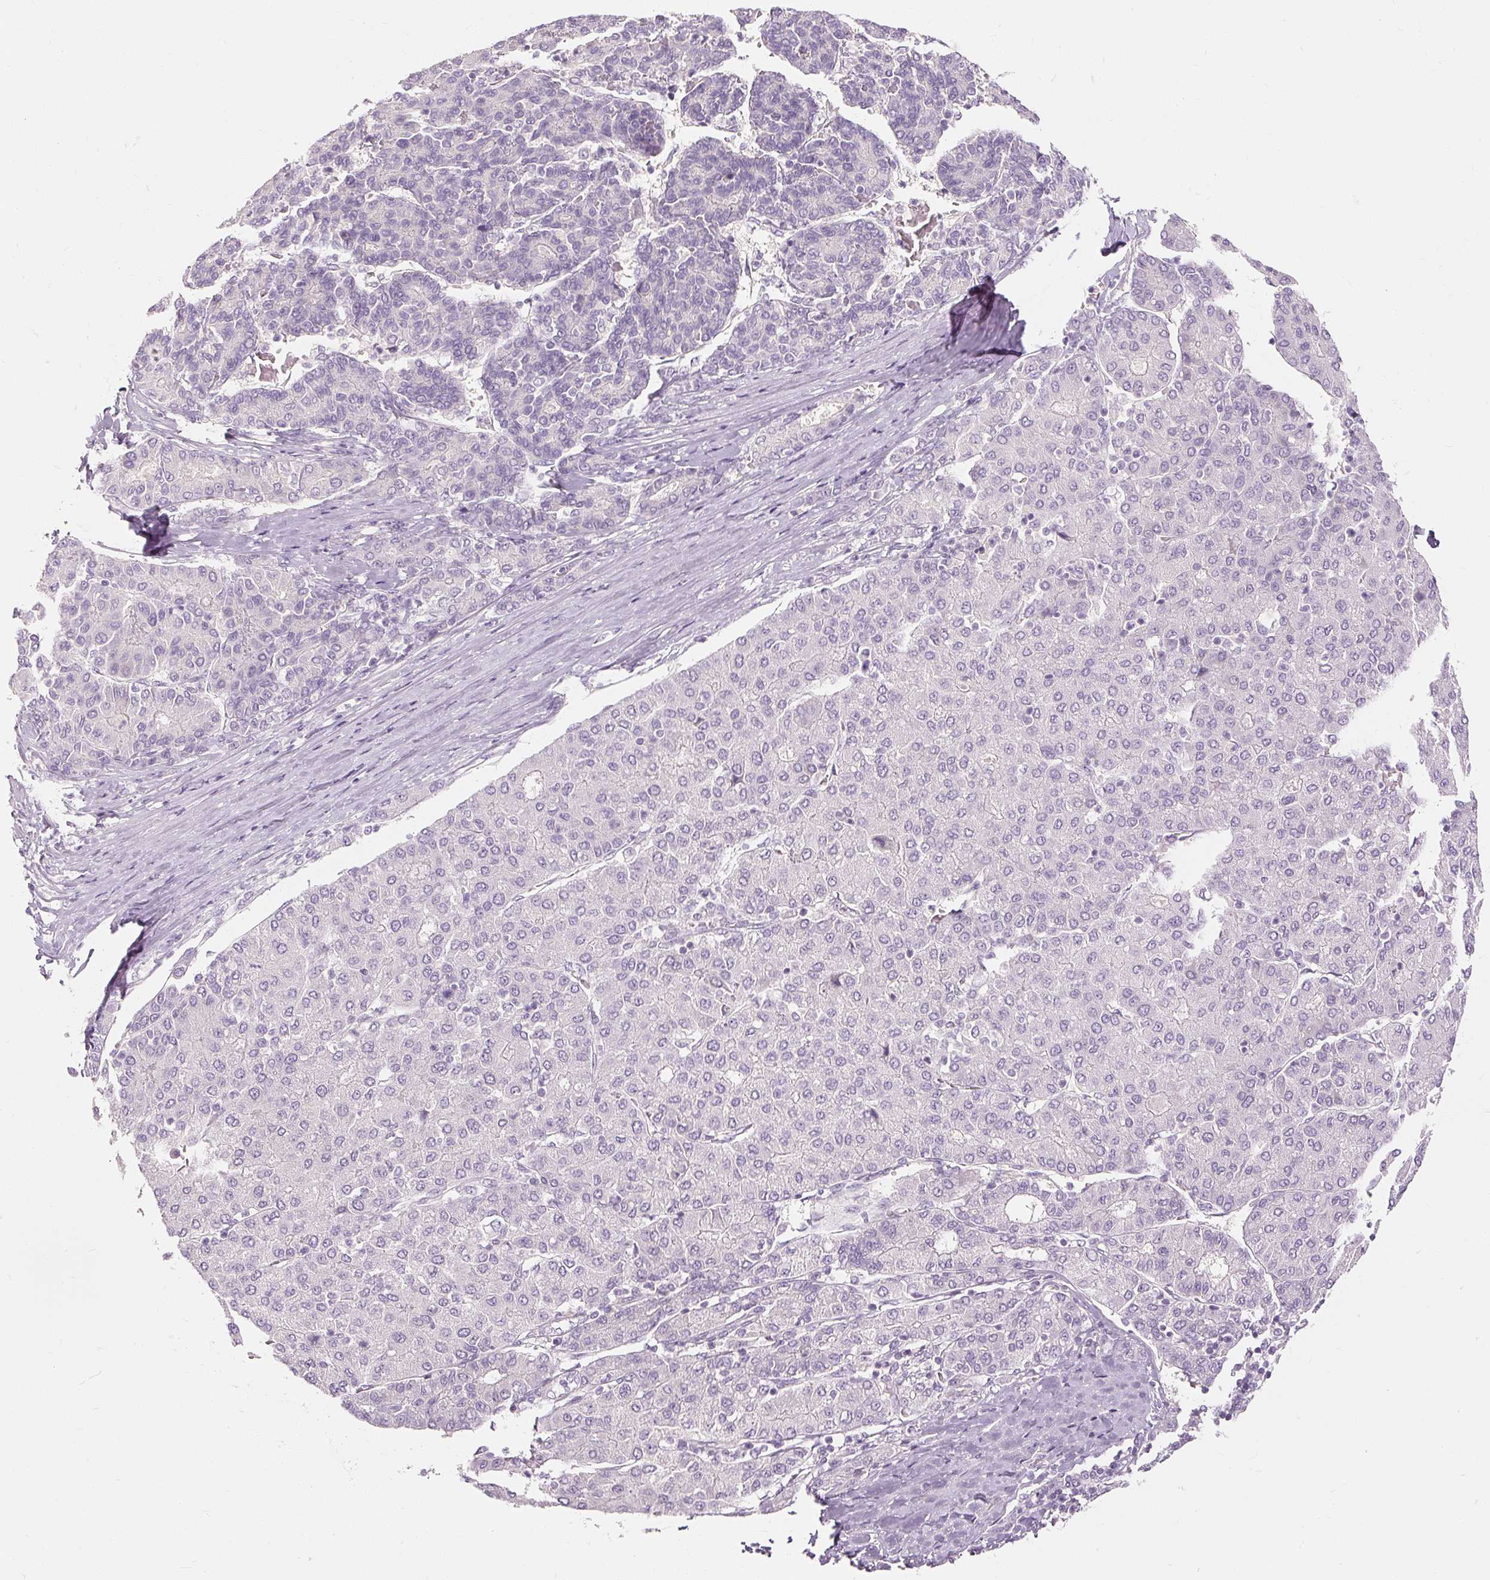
{"staining": {"intensity": "negative", "quantity": "none", "location": "none"}, "tissue": "liver cancer", "cell_type": "Tumor cells", "image_type": "cancer", "snomed": [{"axis": "morphology", "description": "Carcinoma, Hepatocellular, NOS"}, {"axis": "topography", "description": "Liver"}], "caption": "Protein analysis of liver cancer exhibits no significant expression in tumor cells.", "gene": "CAPN3", "patient": {"sex": "male", "age": 65}}